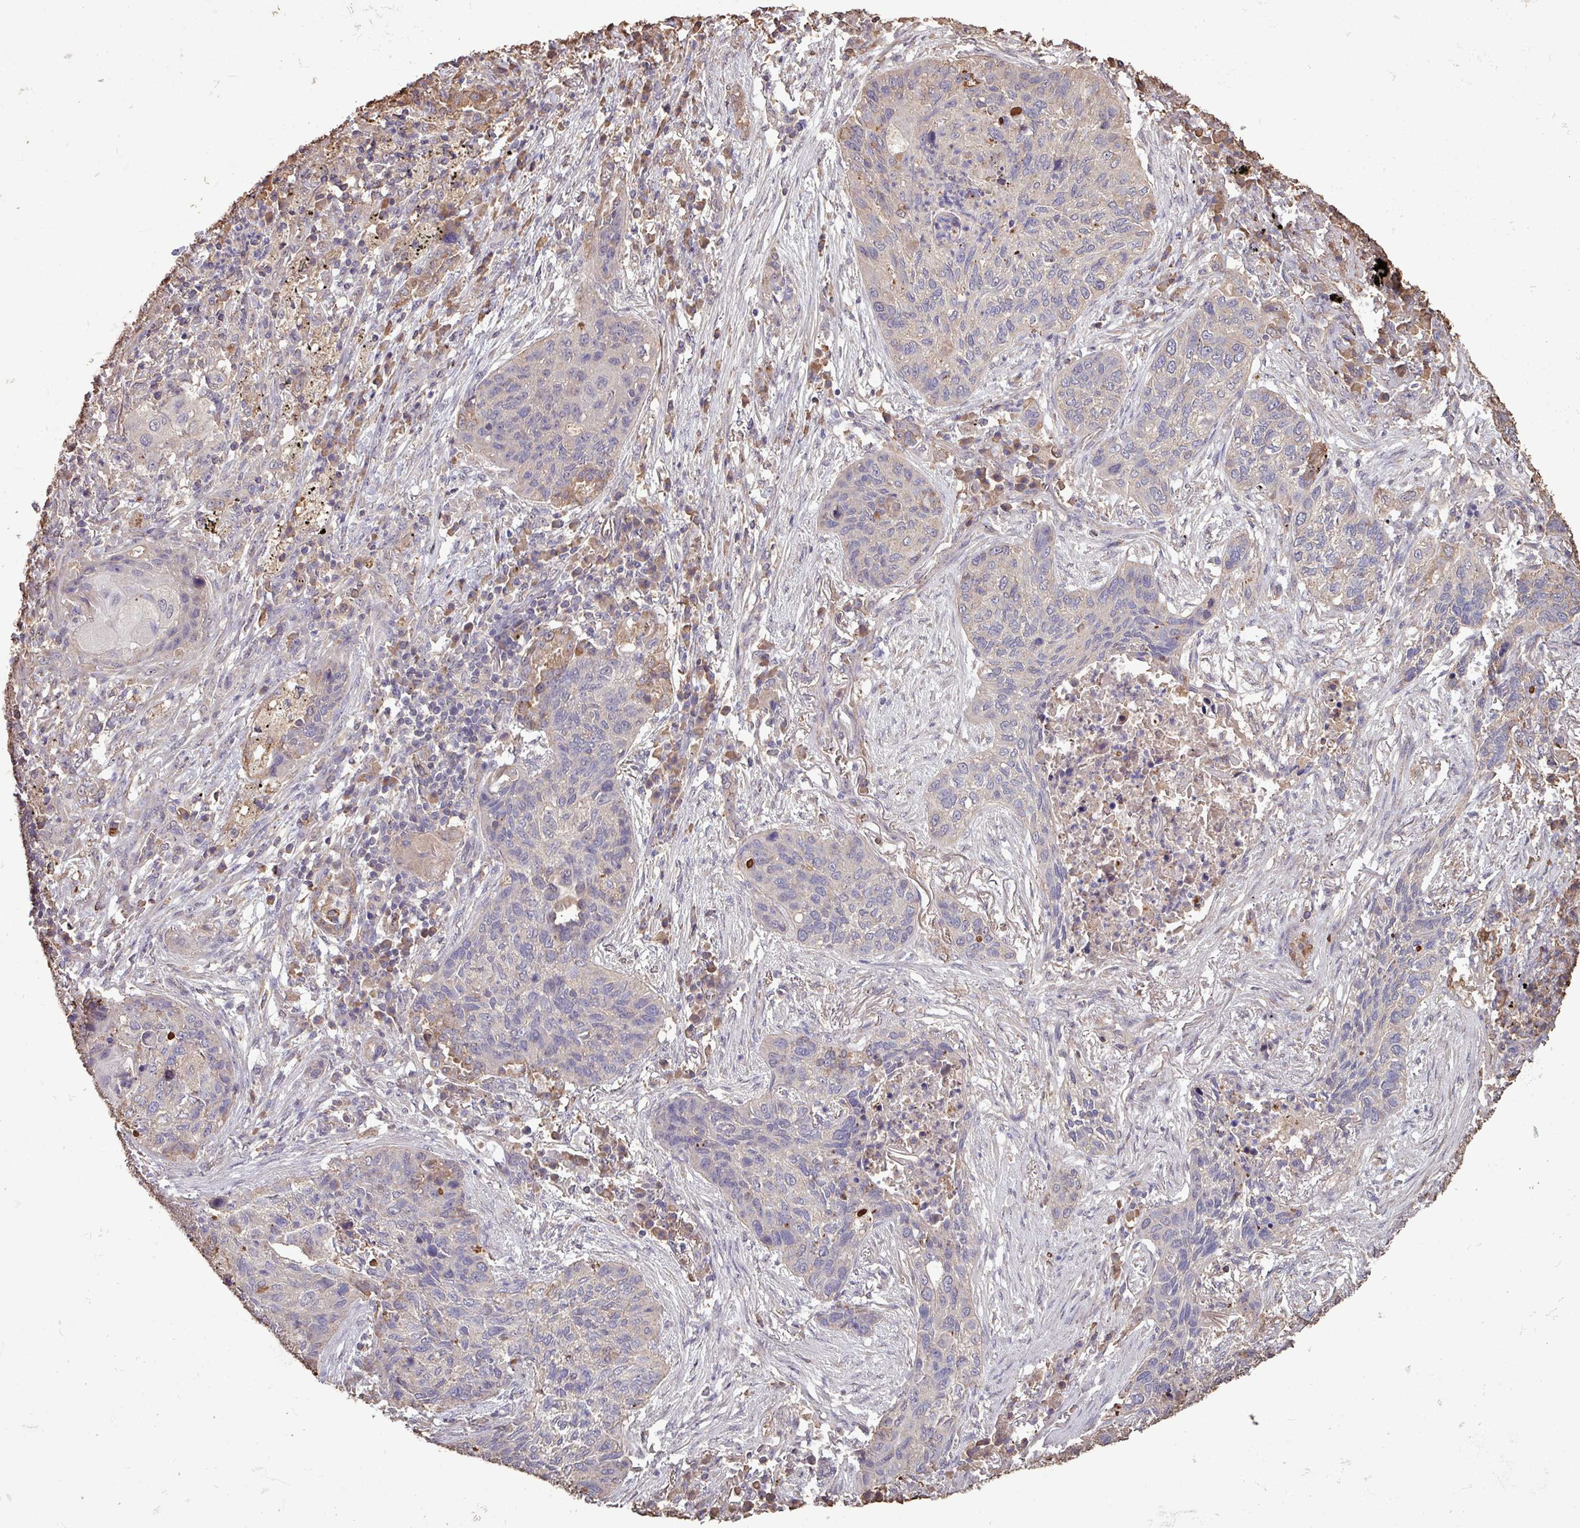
{"staining": {"intensity": "negative", "quantity": "none", "location": "none"}, "tissue": "lung cancer", "cell_type": "Tumor cells", "image_type": "cancer", "snomed": [{"axis": "morphology", "description": "Squamous cell carcinoma, NOS"}, {"axis": "topography", "description": "Lung"}], "caption": "The photomicrograph reveals no staining of tumor cells in lung cancer (squamous cell carcinoma). Nuclei are stained in blue.", "gene": "CAMK2B", "patient": {"sex": "female", "age": 63}}